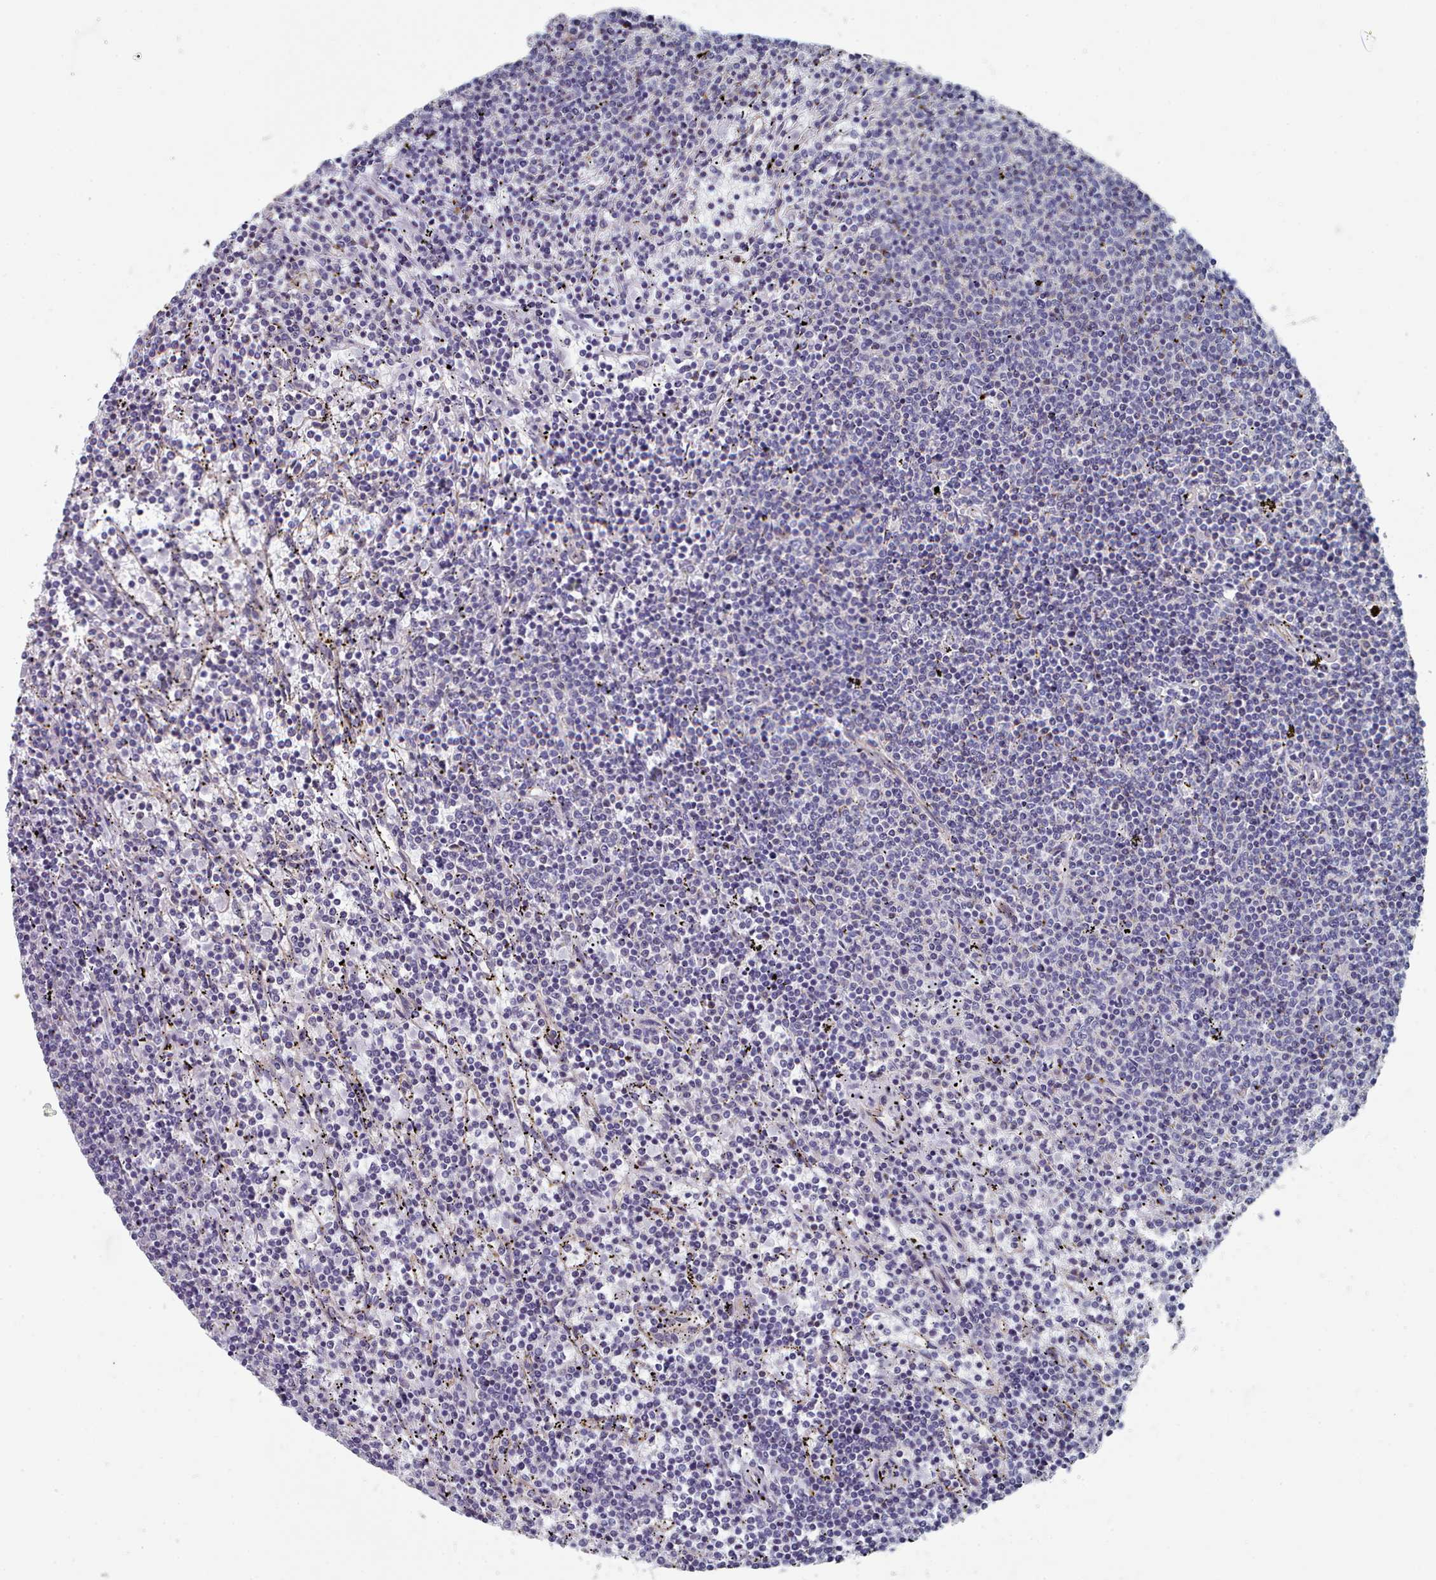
{"staining": {"intensity": "negative", "quantity": "none", "location": "none"}, "tissue": "lymphoma", "cell_type": "Tumor cells", "image_type": "cancer", "snomed": [{"axis": "morphology", "description": "Malignant lymphoma, non-Hodgkin's type, Low grade"}, {"axis": "topography", "description": "Spleen"}], "caption": "Tumor cells are negative for protein expression in human malignant lymphoma, non-Hodgkin's type (low-grade). The staining was performed using DAB to visualize the protein expression in brown, while the nuclei were stained in blue with hematoxylin (Magnification: 20x).", "gene": "PDE4C", "patient": {"sex": "female", "age": 50}}